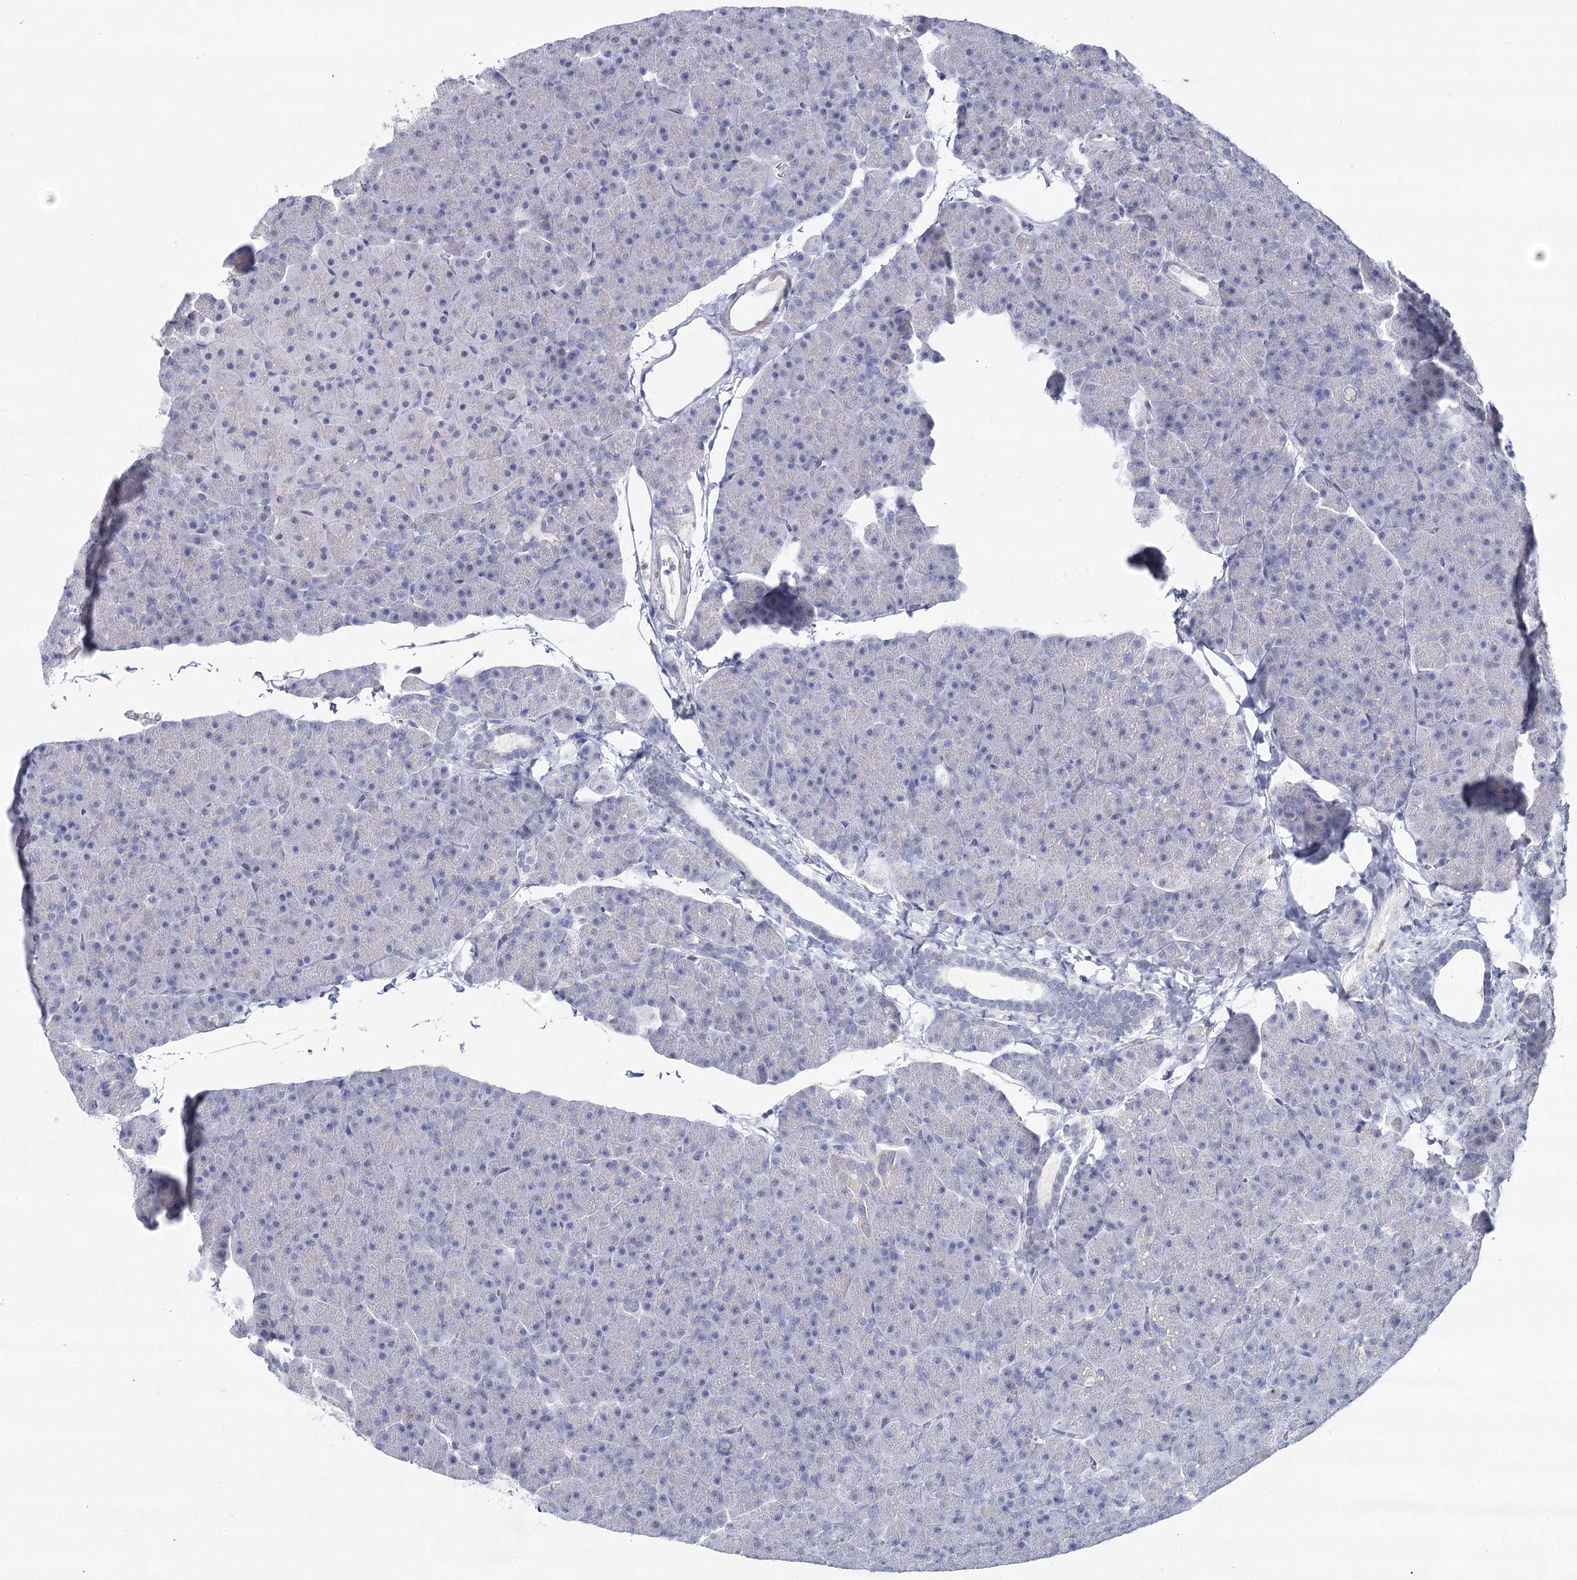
{"staining": {"intensity": "negative", "quantity": "none", "location": "none"}, "tissue": "pancreas", "cell_type": "Exocrine glandular cells", "image_type": "normal", "snomed": [{"axis": "morphology", "description": "Normal tissue, NOS"}, {"axis": "topography", "description": "Pancreas"}], "caption": "Exocrine glandular cells are negative for brown protein staining in benign pancreas. (Brightfield microscopy of DAB (3,3'-diaminobenzidine) immunohistochemistry (IHC) at high magnification).", "gene": "IGSF3", "patient": {"sex": "male", "age": 36}}